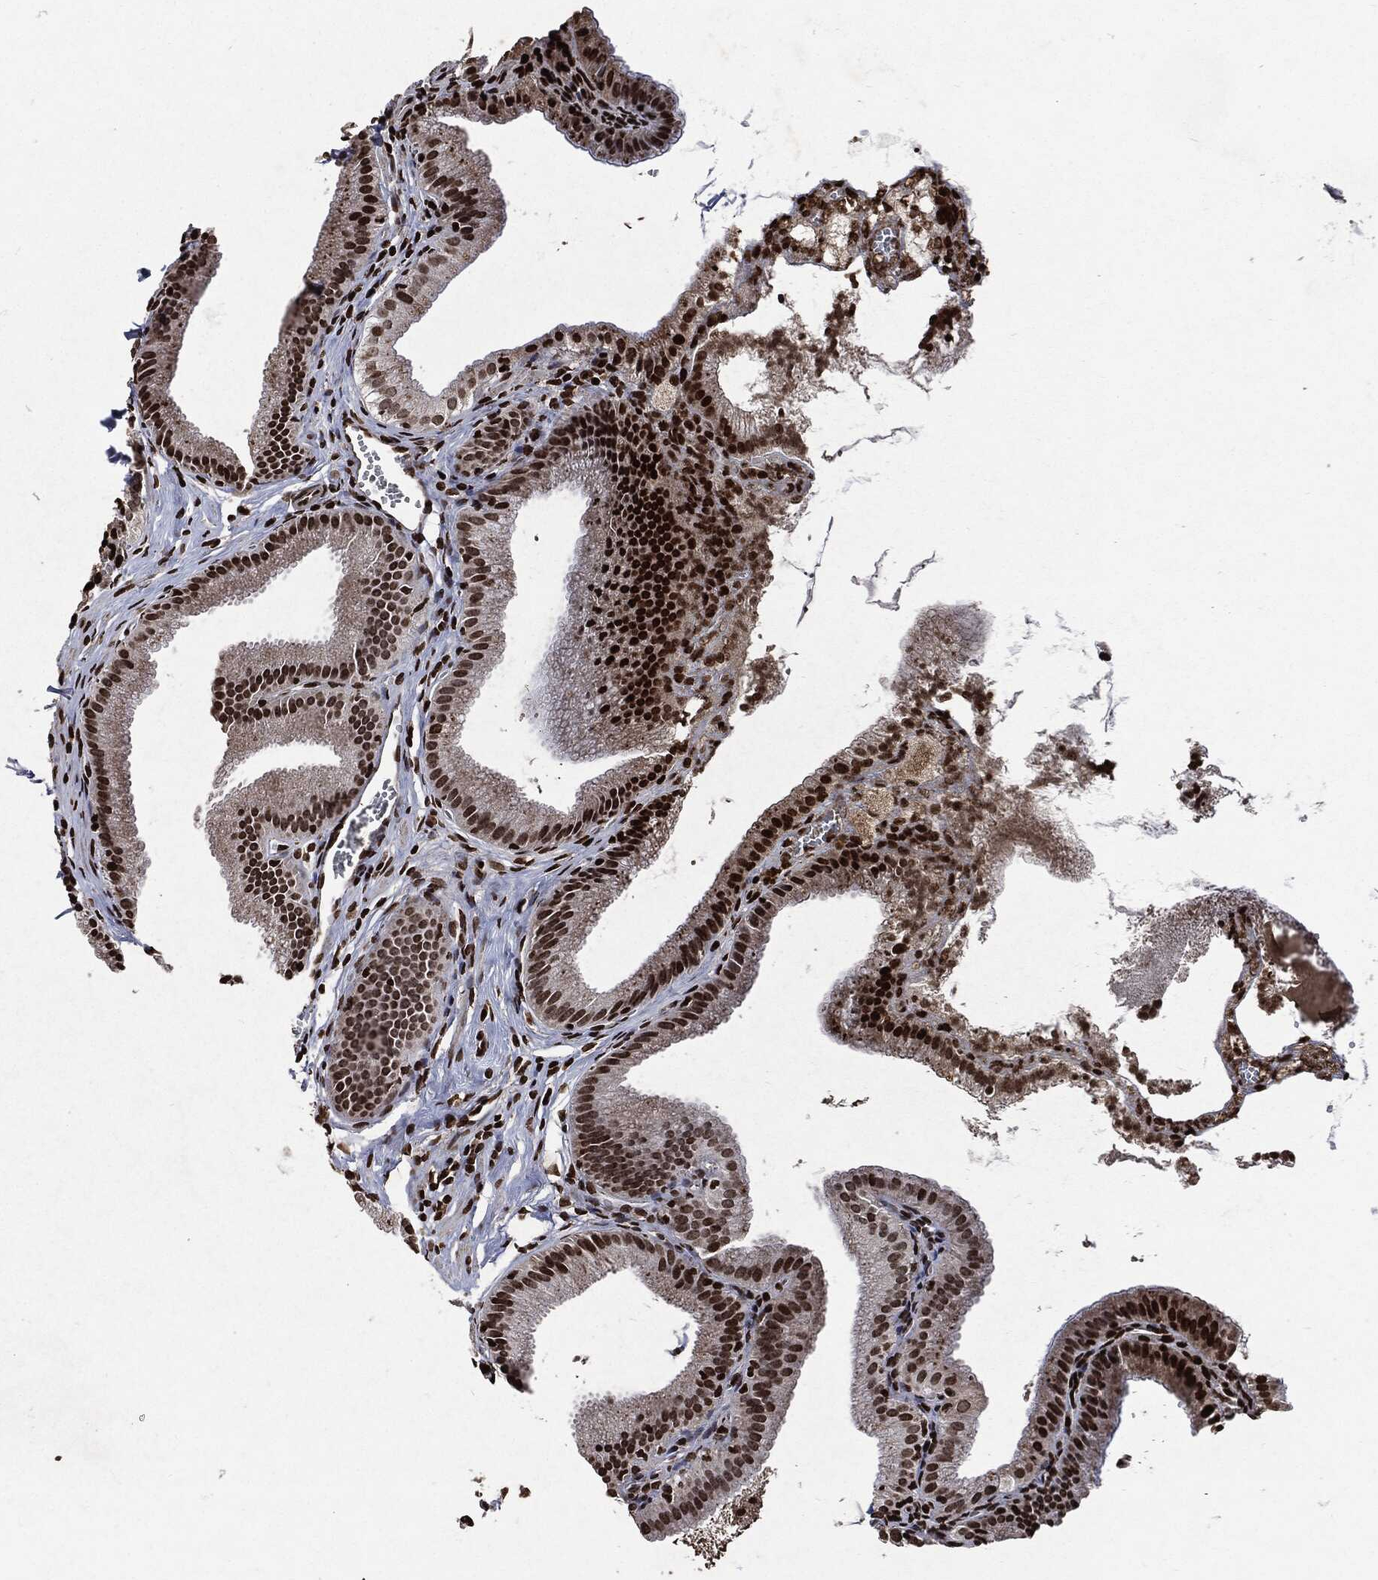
{"staining": {"intensity": "strong", "quantity": "25%-75%", "location": "nuclear"}, "tissue": "gallbladder", "cell_type": "Glandular cells", "image_type": "normal", "snomed": [{"axis": "morphology", "description": "Normal tissue, NOS"}, {"axis": "topography", "description": "Gallbladder"}], "caption": "Protein staining exhibits strong nuclear positivity in approximately 25%-75% of glandular cells in benign gallbladder.", "gene": "JUN", "patient": {"sex": "male", "age": 38}}